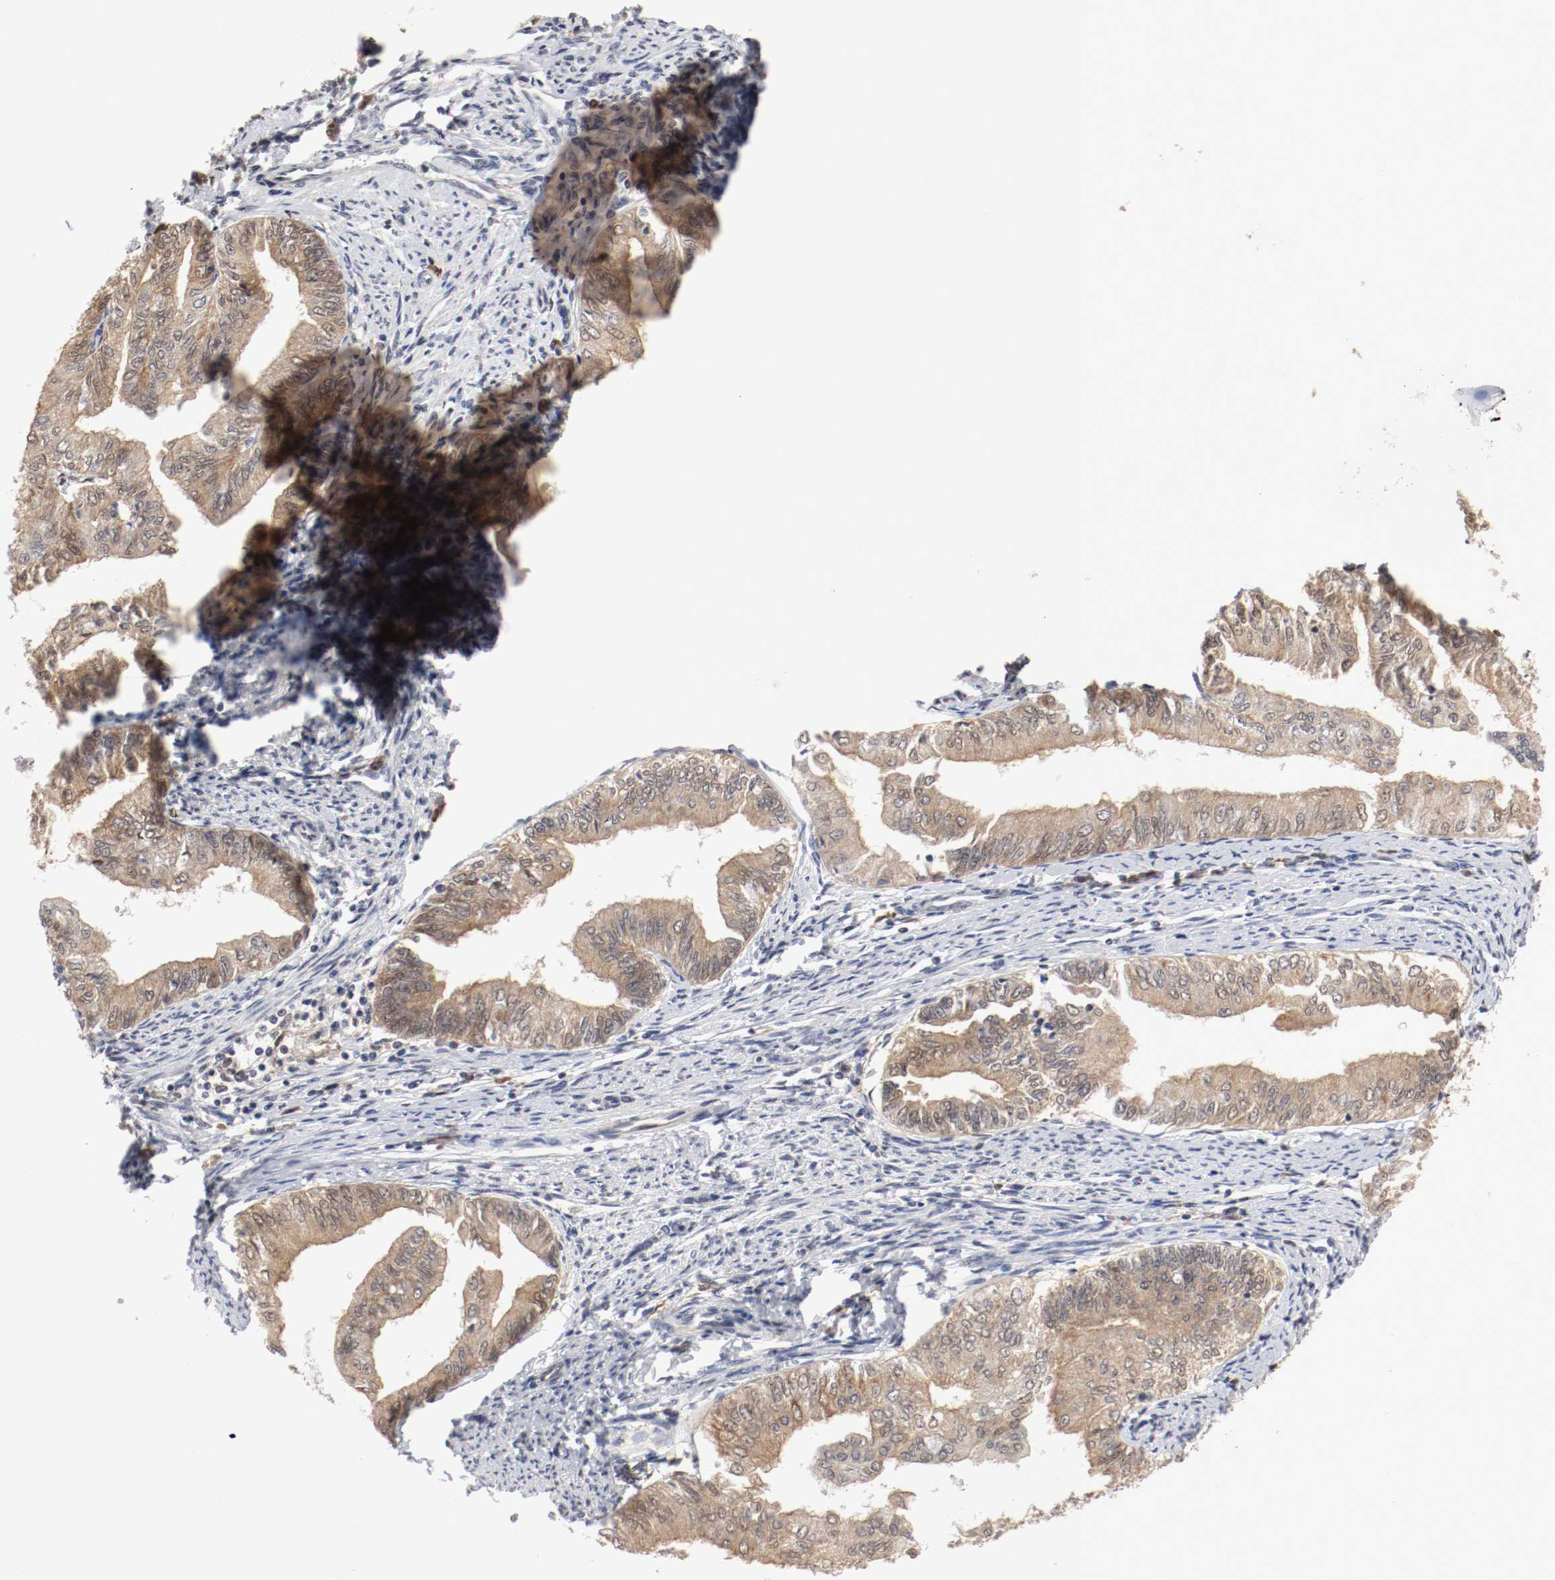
{"staining": {"intensity": "moderate", "quantity": ">75%", "location": "cytoplasmic/membranous"}, "tissue": "endometrial cancer", "cell_type": "Tumor cells", "image_type": "cancer", "snomed": [{"axis": "morphology", "description": "Adenocarcinoma, NOS"}, {"axis": "topography", "description": "Endometrium"}], "caption": "Tumor cells exhibit moderate cytoplasmic/membranous positivity in about >75% of cells in endometrial adenocarcinoma.", "gene": "AFG3L2", "patient": {"sex": "female", "age": 66}}